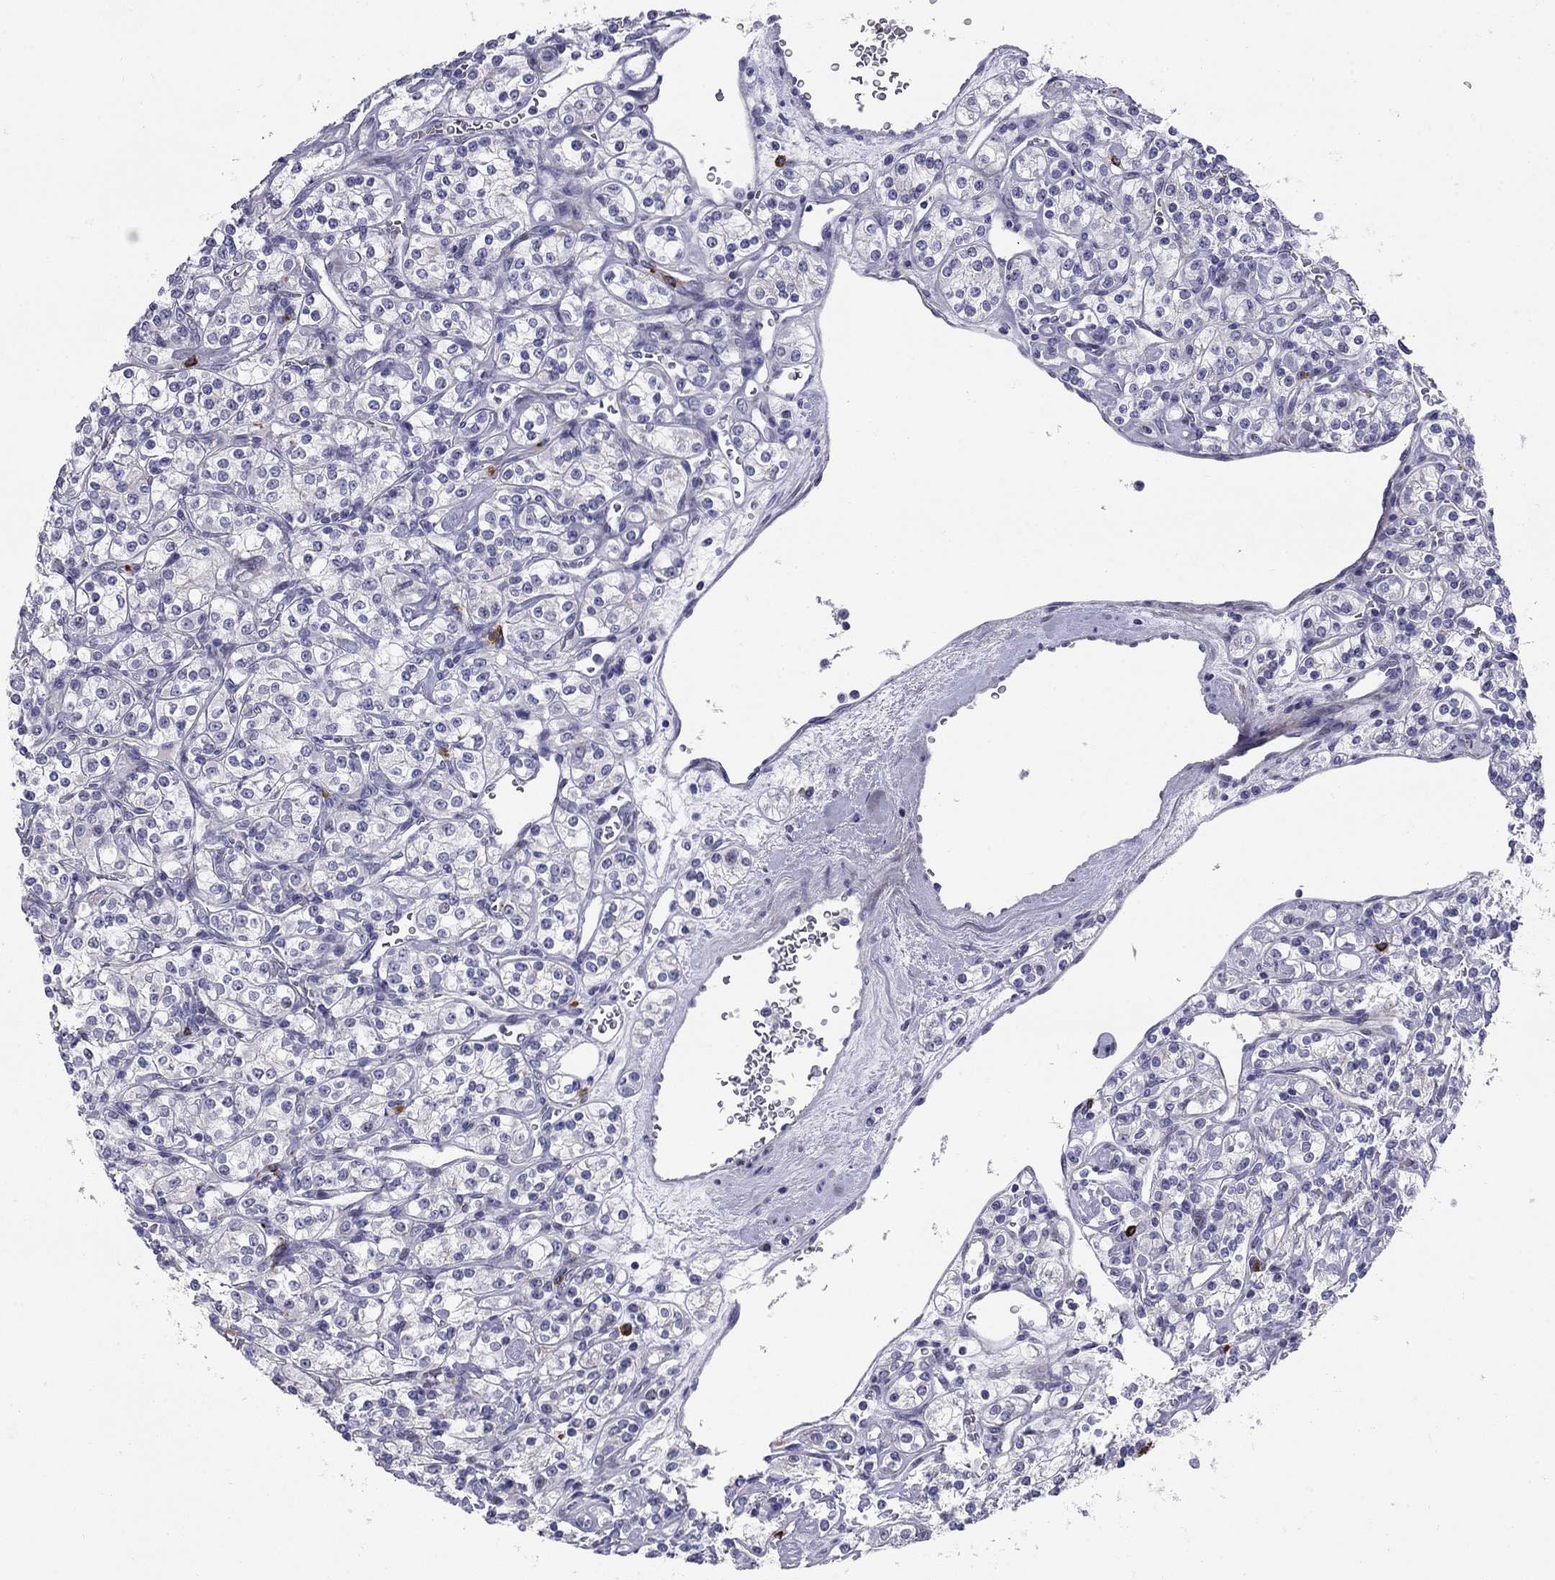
{"staining": {"intensity": "negative", "quantity": "none", "location": "none"}, "tissue": "renal cancer", "cell_type": "Tumor cells", "image_type": "cancer", "snomed": [{"axis": "morphology", "description": "Adenocarcinoma, NOS"}, {"axis": "topography", "description": "Kidney"}], "caption": "Immunohistochemistry histopathology image of human renal cancer (adenocarcinoma) stained for a protein (brown), which reveals no positivity in tumor cells. The staining was performed using DAB to visualize the protein expression in brown, while the nuclei were stained in blue with hematoxylin (Magnification: 20x).", "gene": "C8orf88", "patient": {"sex": "male", "age": 77}}